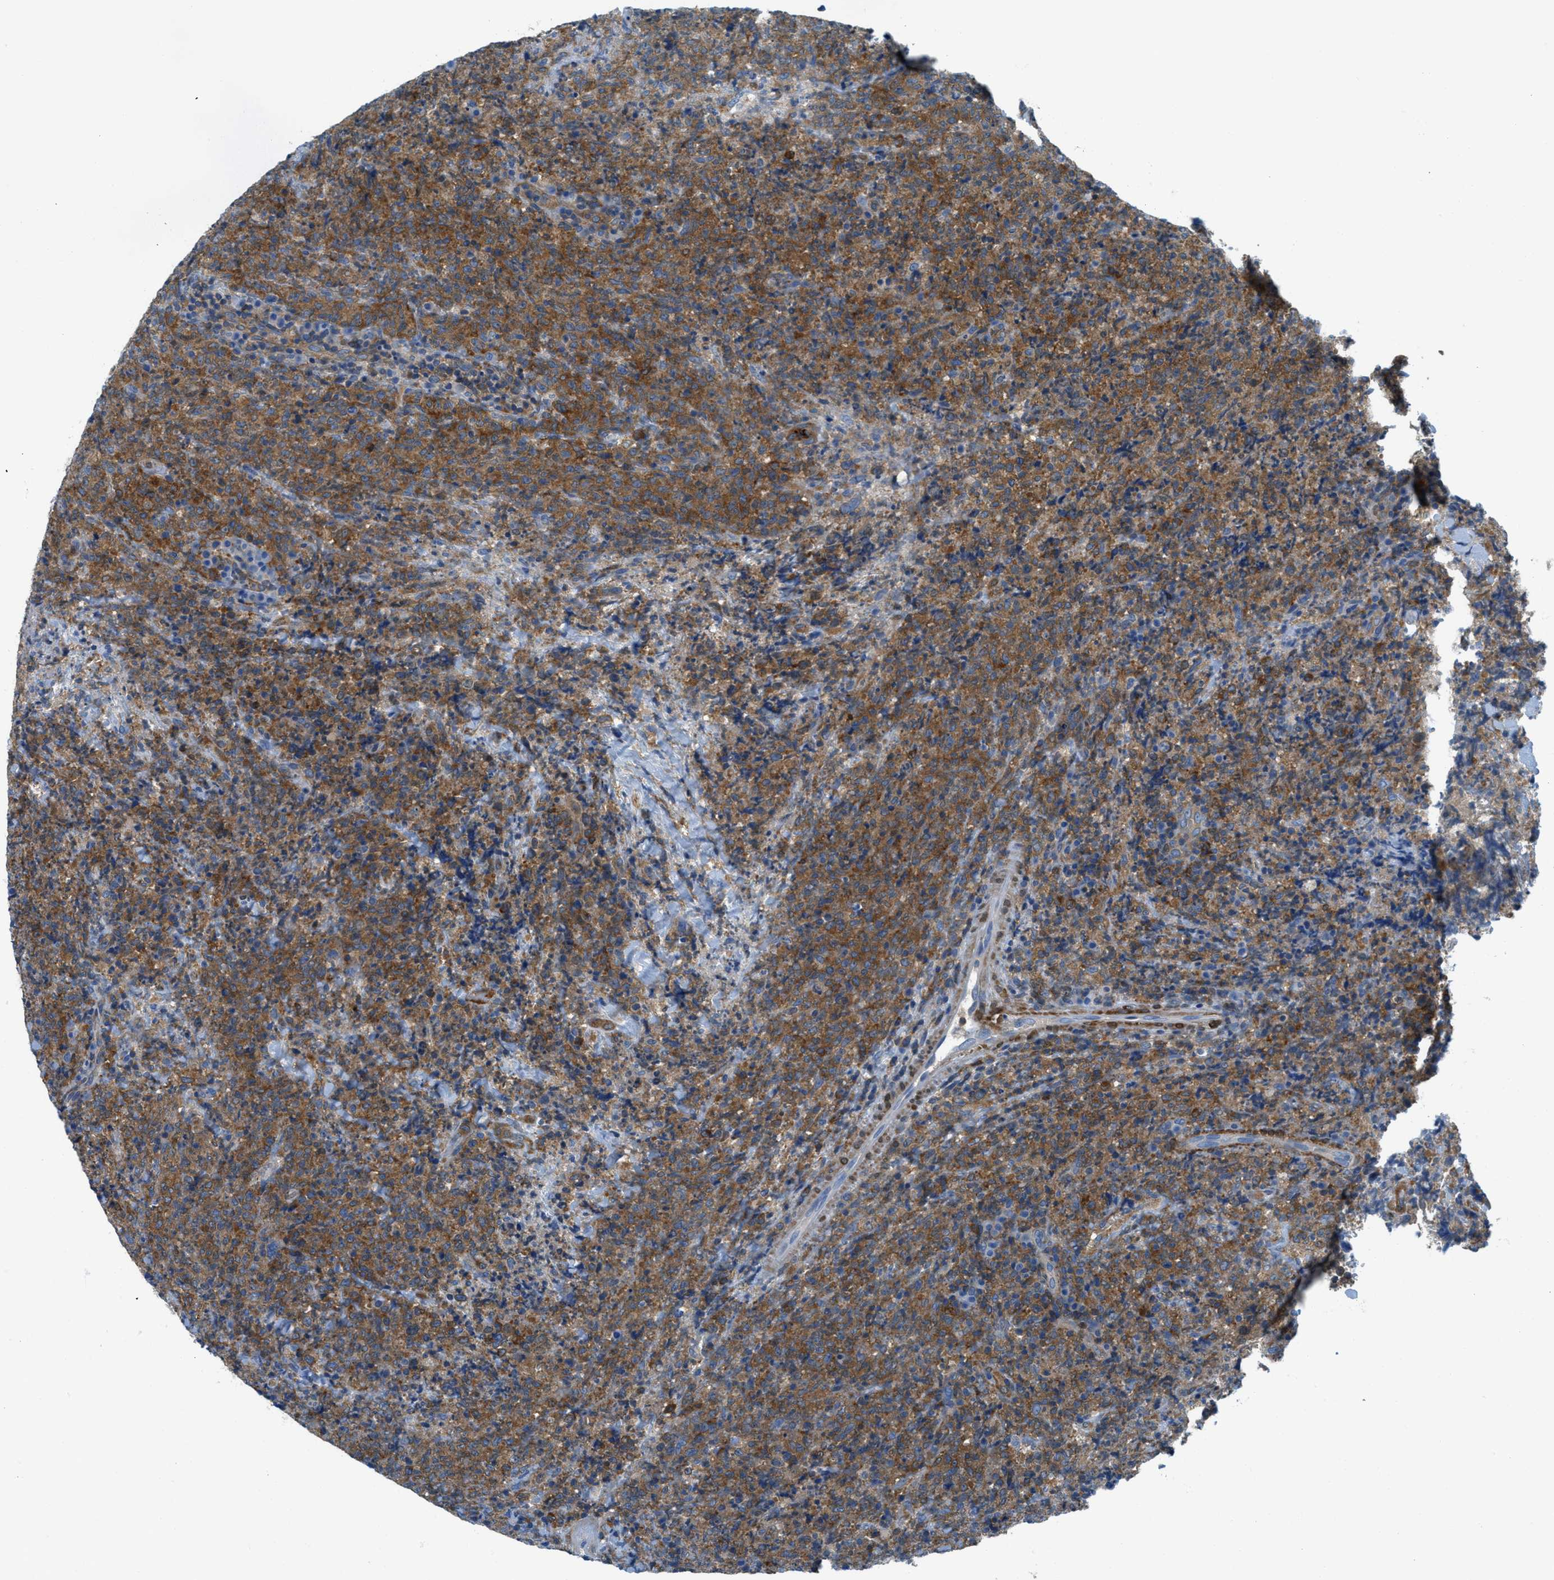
{"staining": {"intensity": "moderate", "quantity": ">75%", "location": "cytoplasmic/membranous"}, "tissue": "lymphoma", "cell_type": "Tumor cells", "image_type": "cancer", "snomed": [{"axis": "morphology", "description": "Malignant lymphoma, non-Hodgkin's type, High grade"}, {"axis": "topography", "description": "Tonsil"}], "caption": "High-power microscopy captured an IHC photomicrograph of high-grade malignant lymphoma, non-Hodgkin's type, revealing moderate cytoplasmic/membranous staining in about >75% of tumor cells.", "gene": "MAPRE2", "patient": {"sex": "female", "age": 36}}